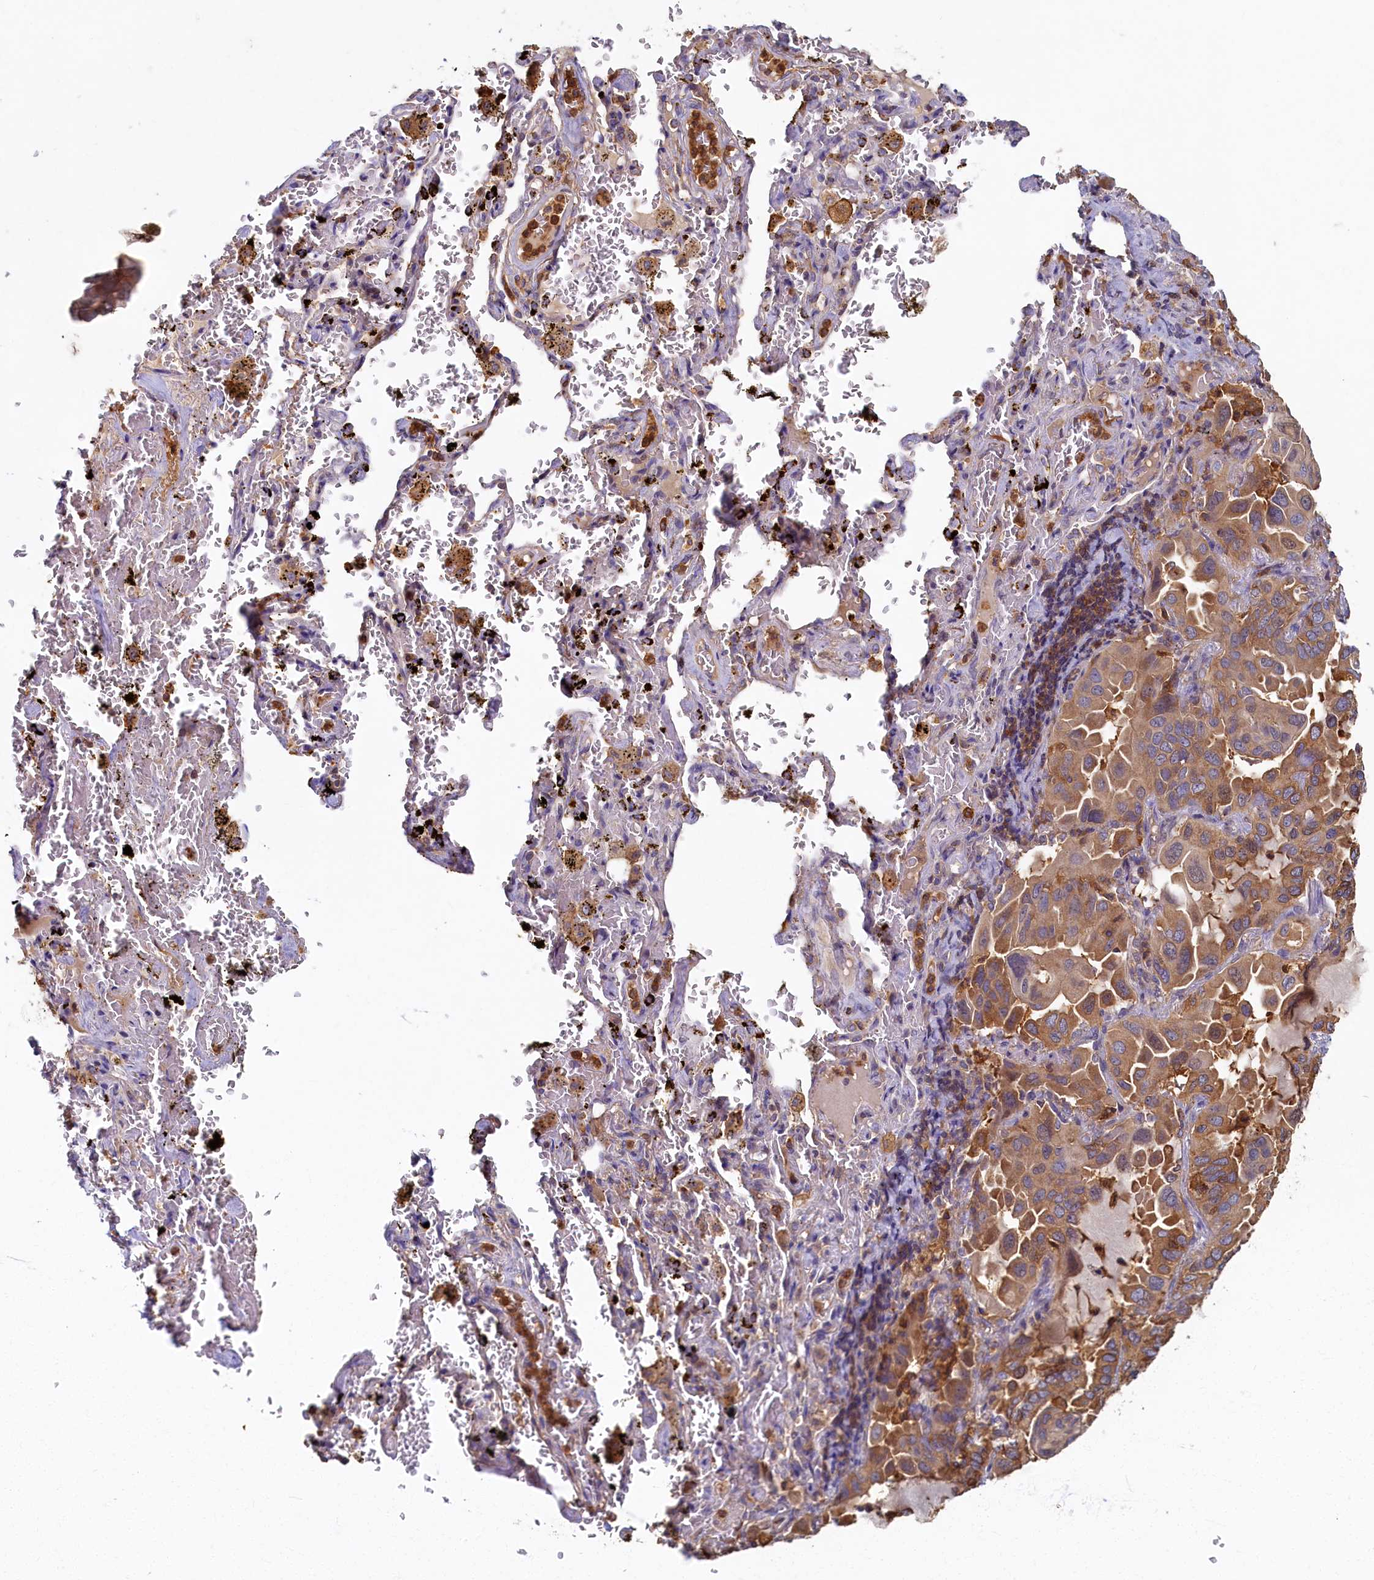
{"staining": {"intensity": "moderate", "quantity": ">75%", "location": "cytoplasmic/membranous"}, "tissue": "lung cancer", "cell_type": "Tumor cells", "image_type": "cancer", "snomed": [{"axis": "morphology", "description": "Adenocarcinoma, NOS"}, {"axis": "topography", "description": "Lung"}], "caption": "Protein staining by immunohistochemistry shows moderate cytoplasmic/membranous expression in about >75% of tumor cells in lung cancer.", "gene": "TIMM8B", "patient": {"sex": "male", "age": 64}}